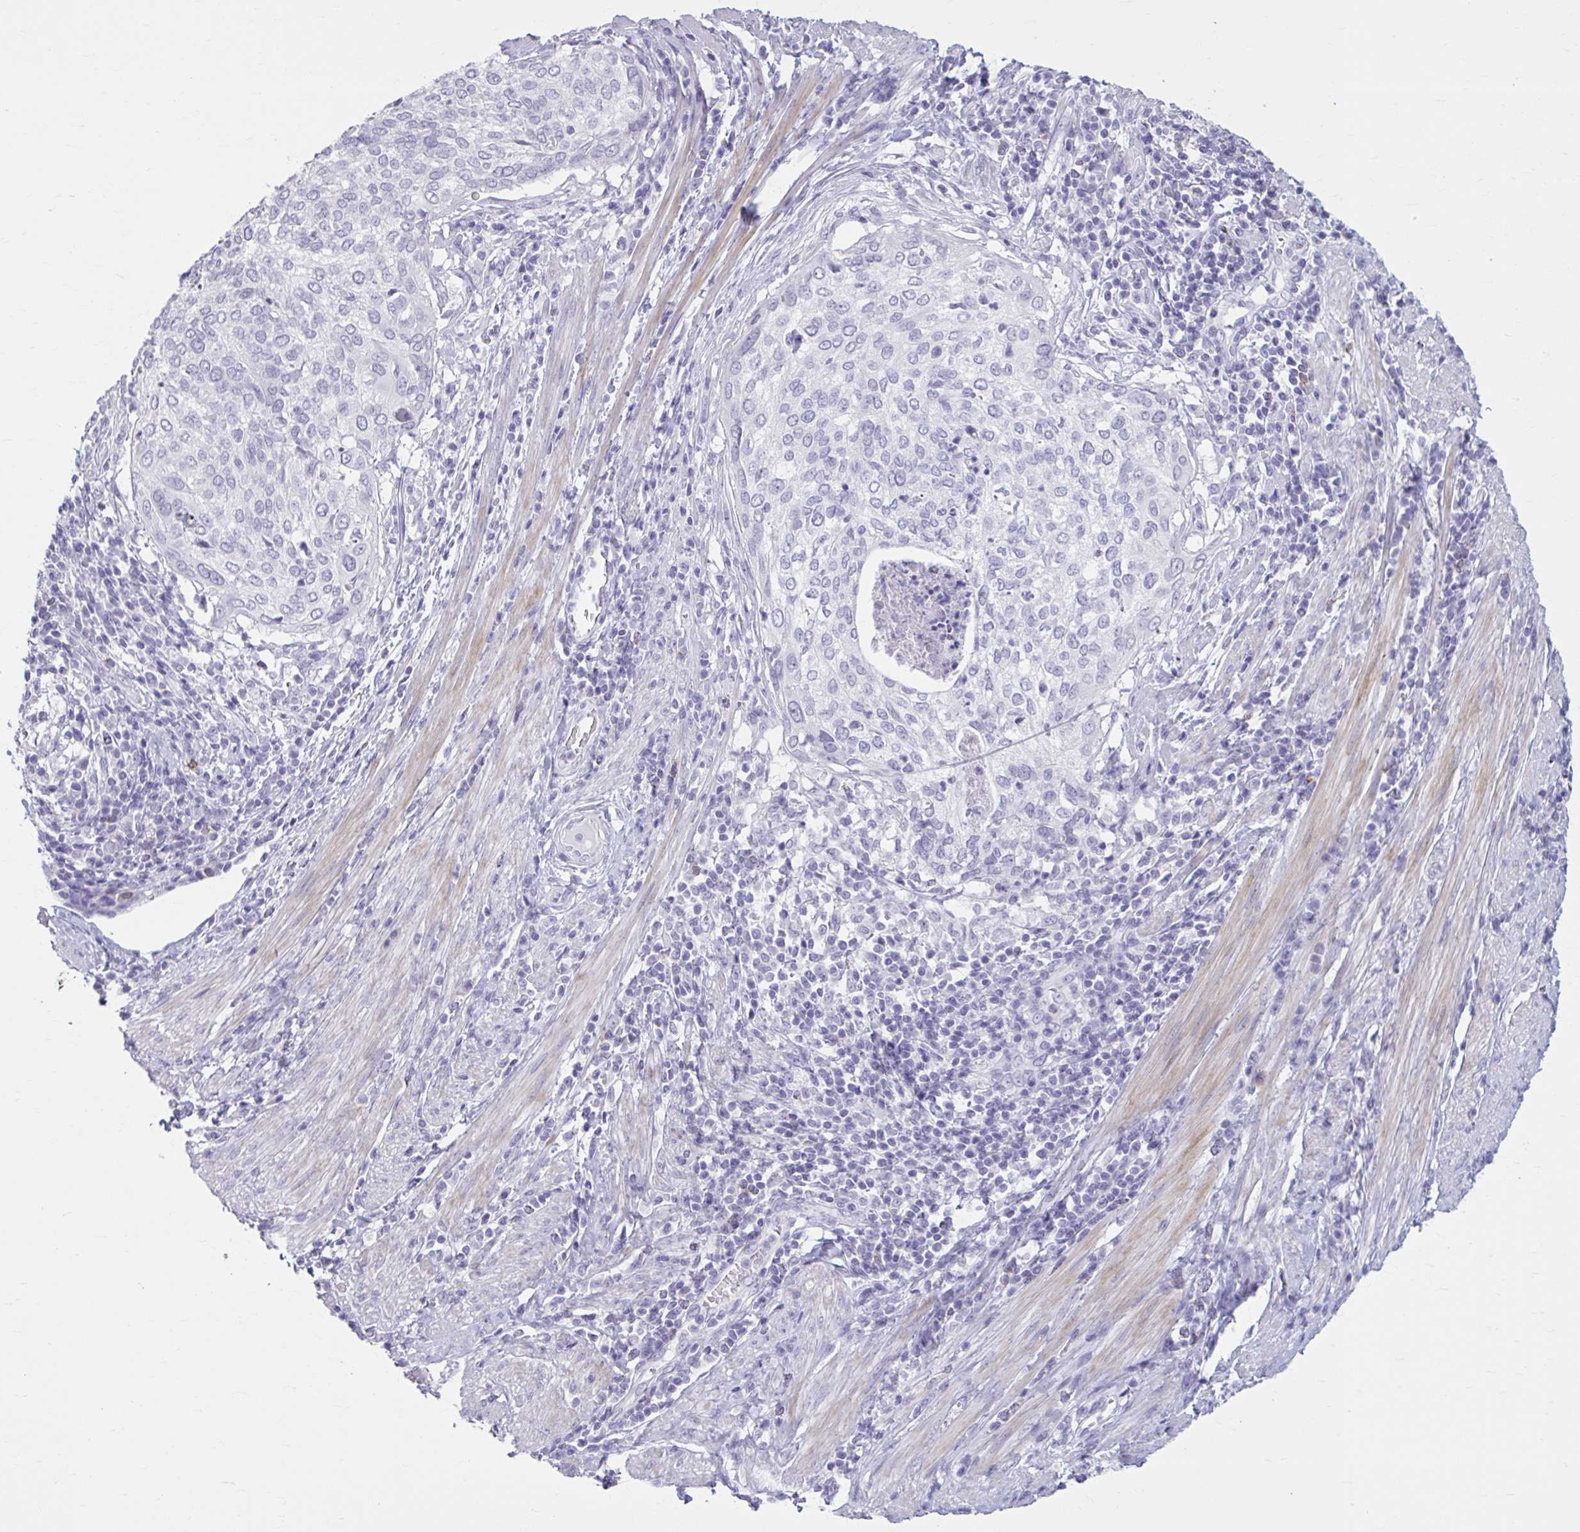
{"staining": {"intensity": "negative", "quantity": "none", "location": "none"}, "tissue": "cervical cancer", "cell_type": "Tumor cells", "image_type": "cancer", "snomed": [{"axis": "morphology", "description": "Squamous cell carcinoma, NOS"}, {"axis": "topography", "description": "Cervix"}], "caption": "This is an immunohistochemistry histopathology image of human cervical squamous cell carcinoma. There is no expression in tumor cells.", "gene": "OR4B1", "patient": {"sex": "female", "age": 38}}